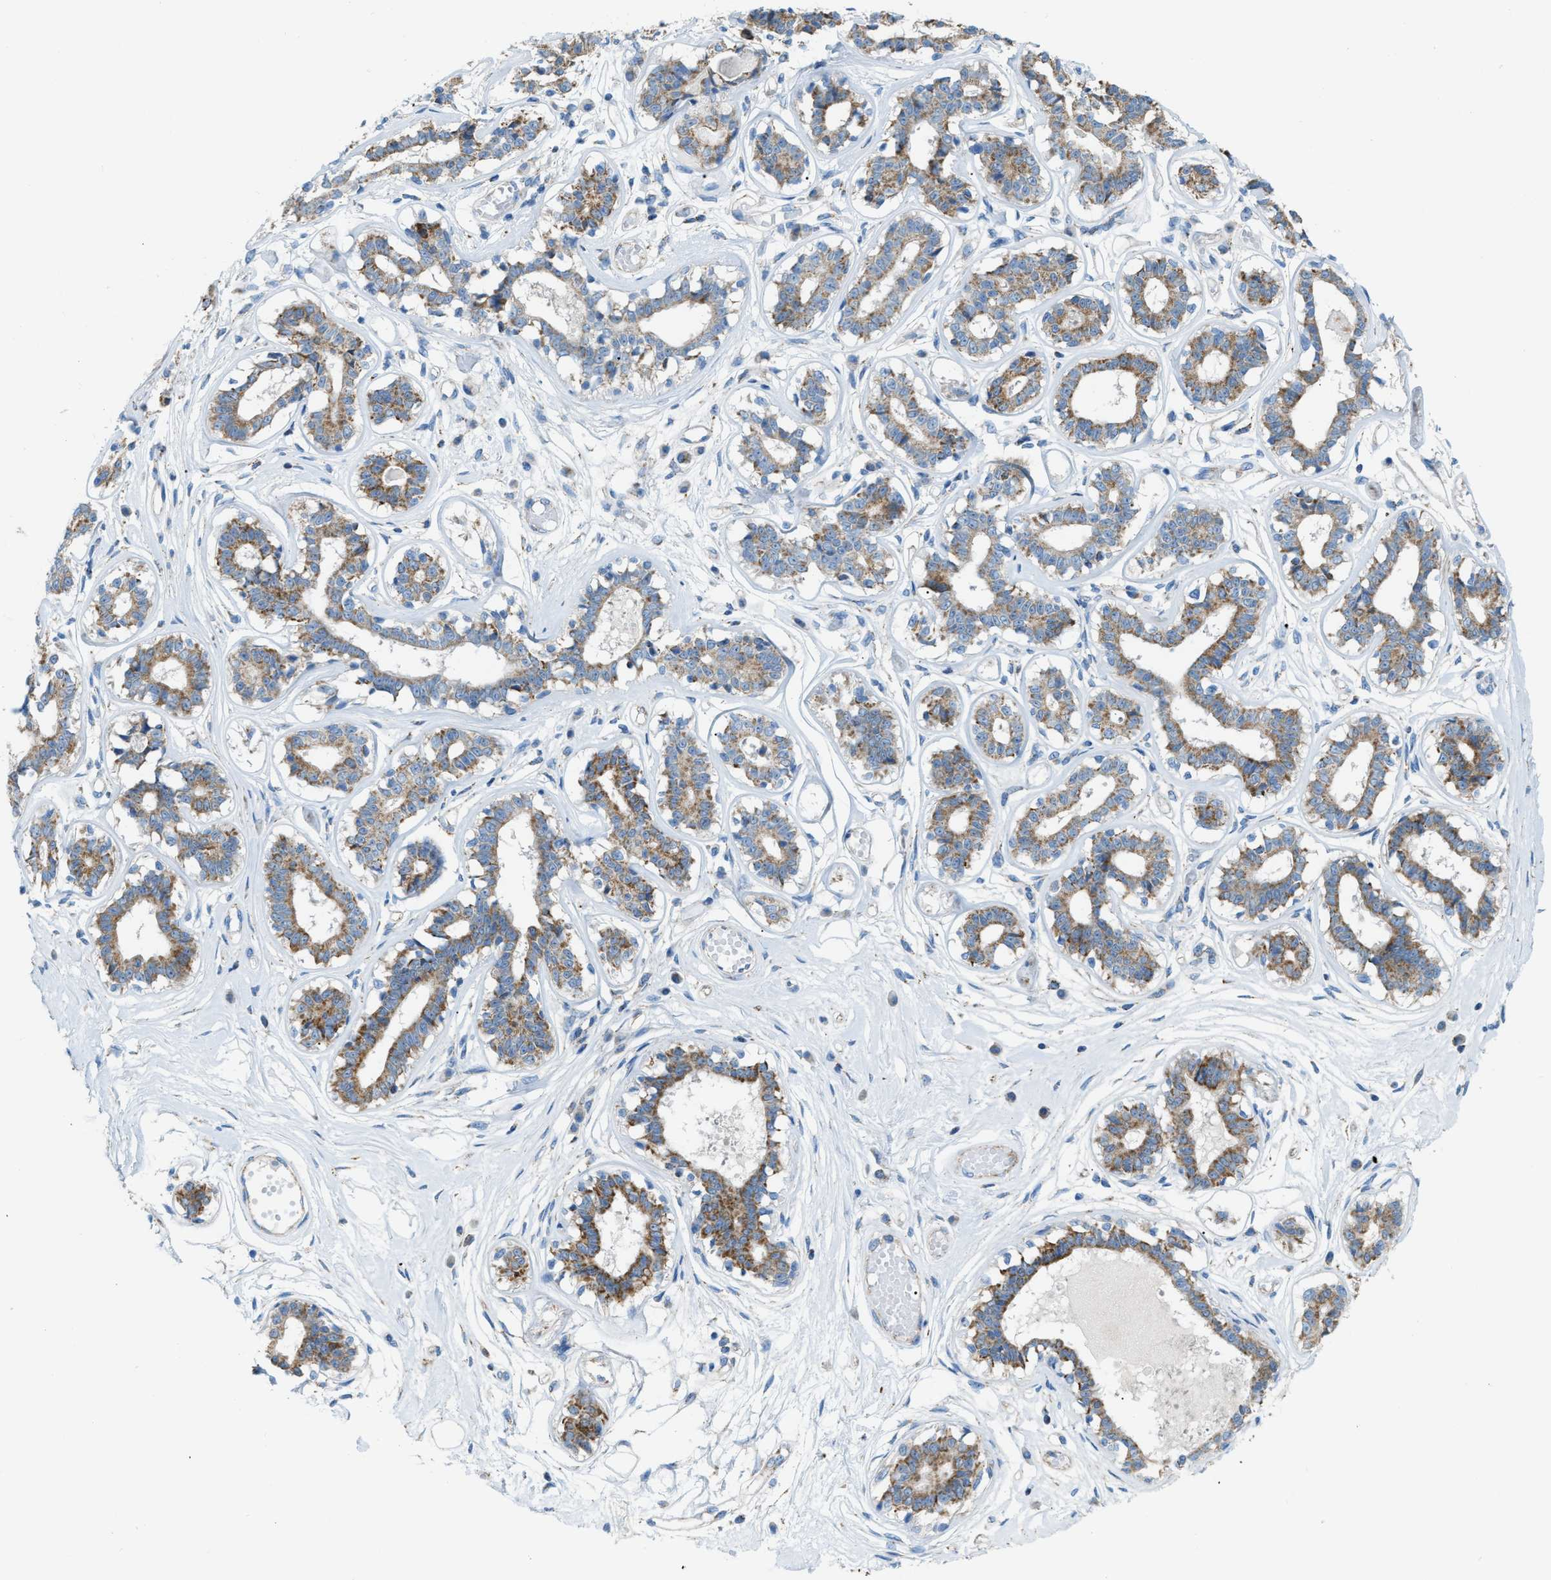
{"staining": {"intensity": "negative", "quantity": "none", "location": "none"}, "tissue": "breast", "cell_type": "Adipocytes", "image_type": "normal", "snomed": [{"axis": "morphology", "description": "Normal tissue, NOS"}, {"axis": "topography", "description": "Breast"}], "caption": "The immunohistochemistry micrograph has no significant expression in adipocytes of breast. (DAB (3,3'-diaminobenzidine) immunohistochemistry, high magnification).", "gene": "JADE1", "patient": {"sex": "female", "age": 45}}